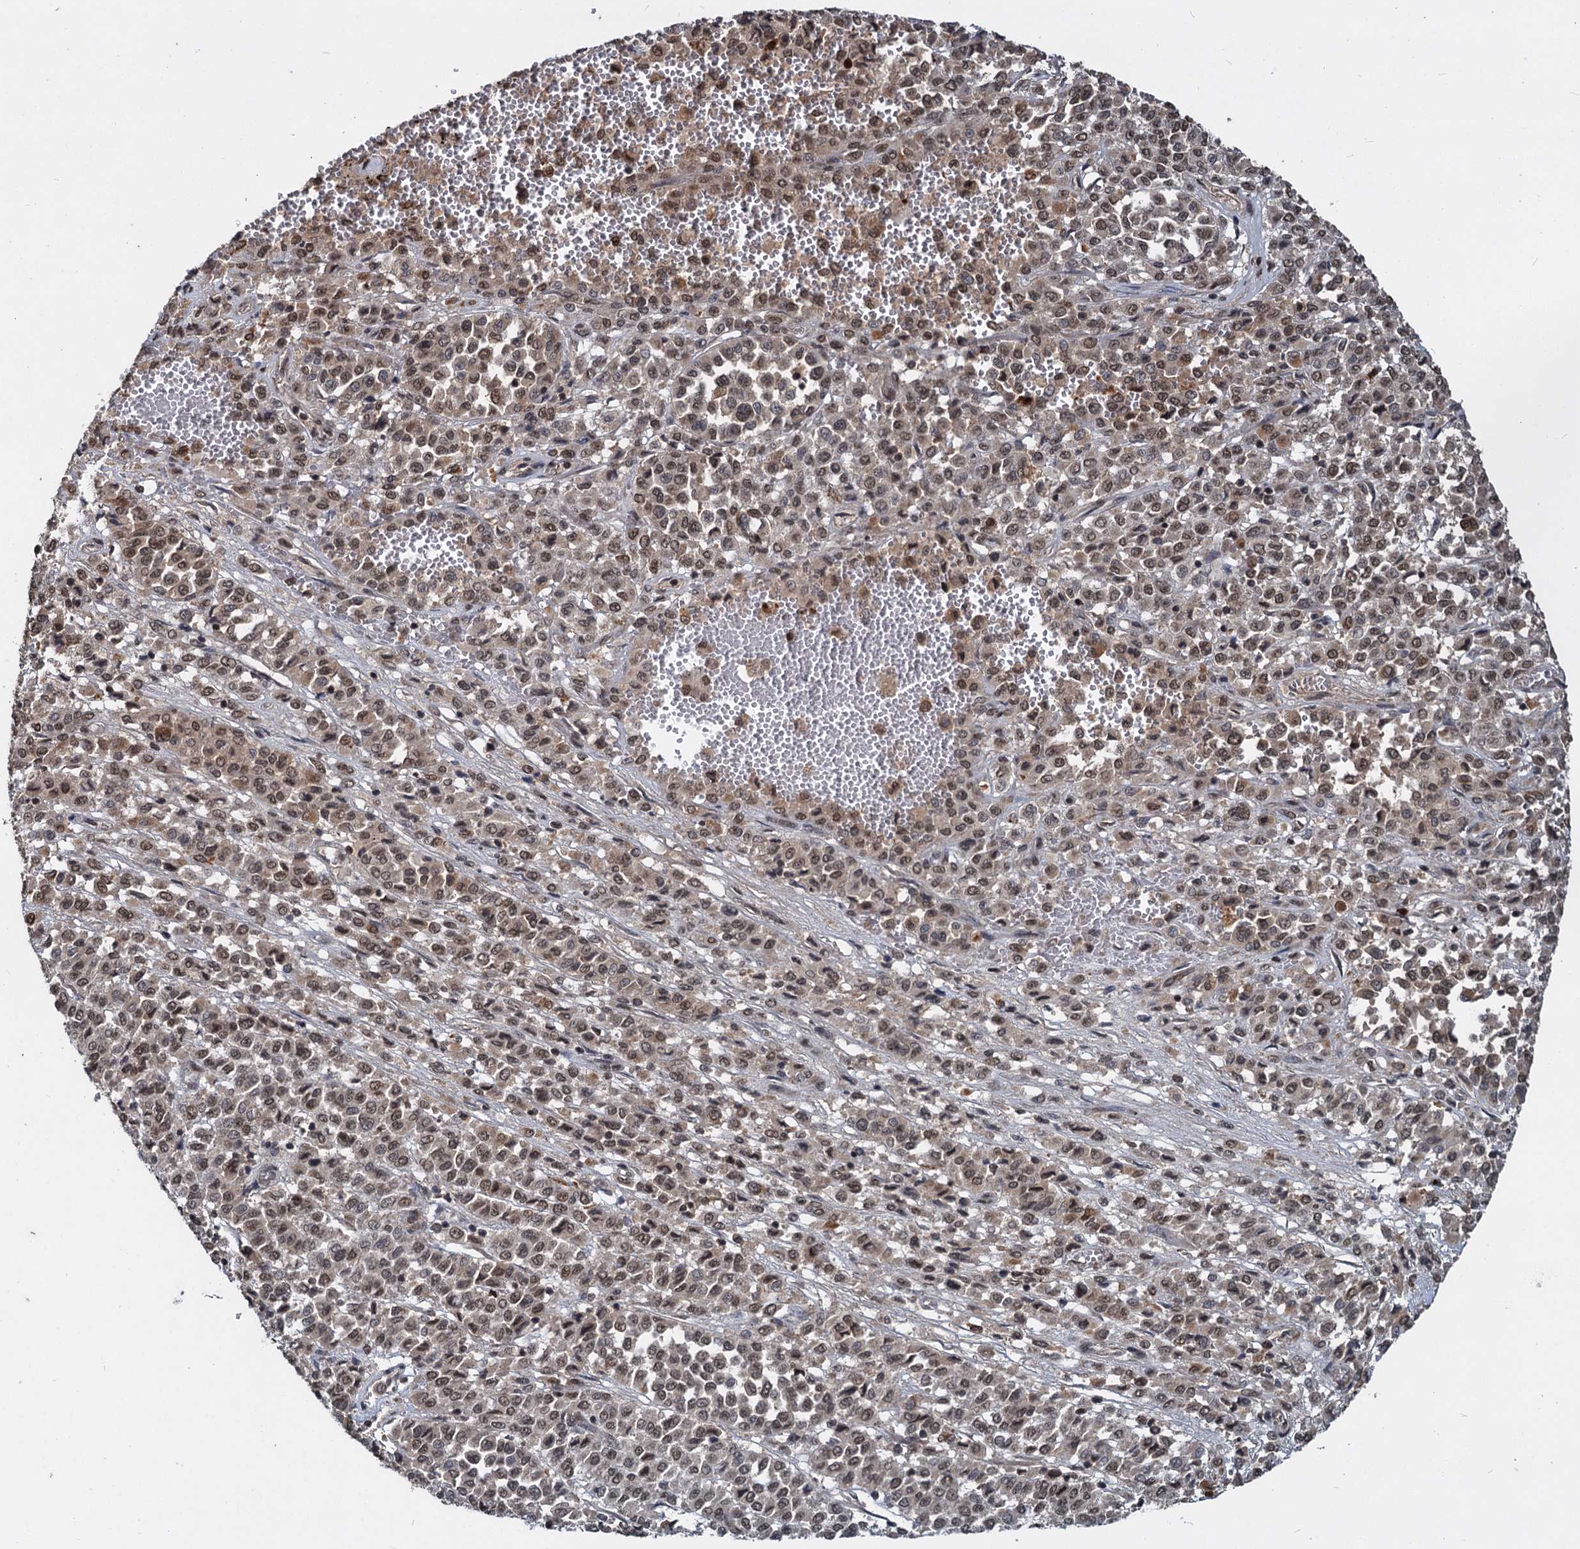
{"staining": {"intensity": "moderate", "quantity": ">75%", "location": "nuclear"}, "tissue": "melanoma", "cell_type": "Tumor cells", "image_type": "cancer", "snomed": [{"axis": "morphology", "description": "Malignant melanoma, Metastatic site"}, {"axis": "topography", "description": "Pancreas"}], "caption": "An immunohistochemistry micrograph of neoplastic tissue is shown. Protein staining in brown labels moderate nuclear positivity in malignant melanoma (metastatic site) within tumor cells.", "gene": "FAM216B", "patient": {"sex": "female", "age": 30}}